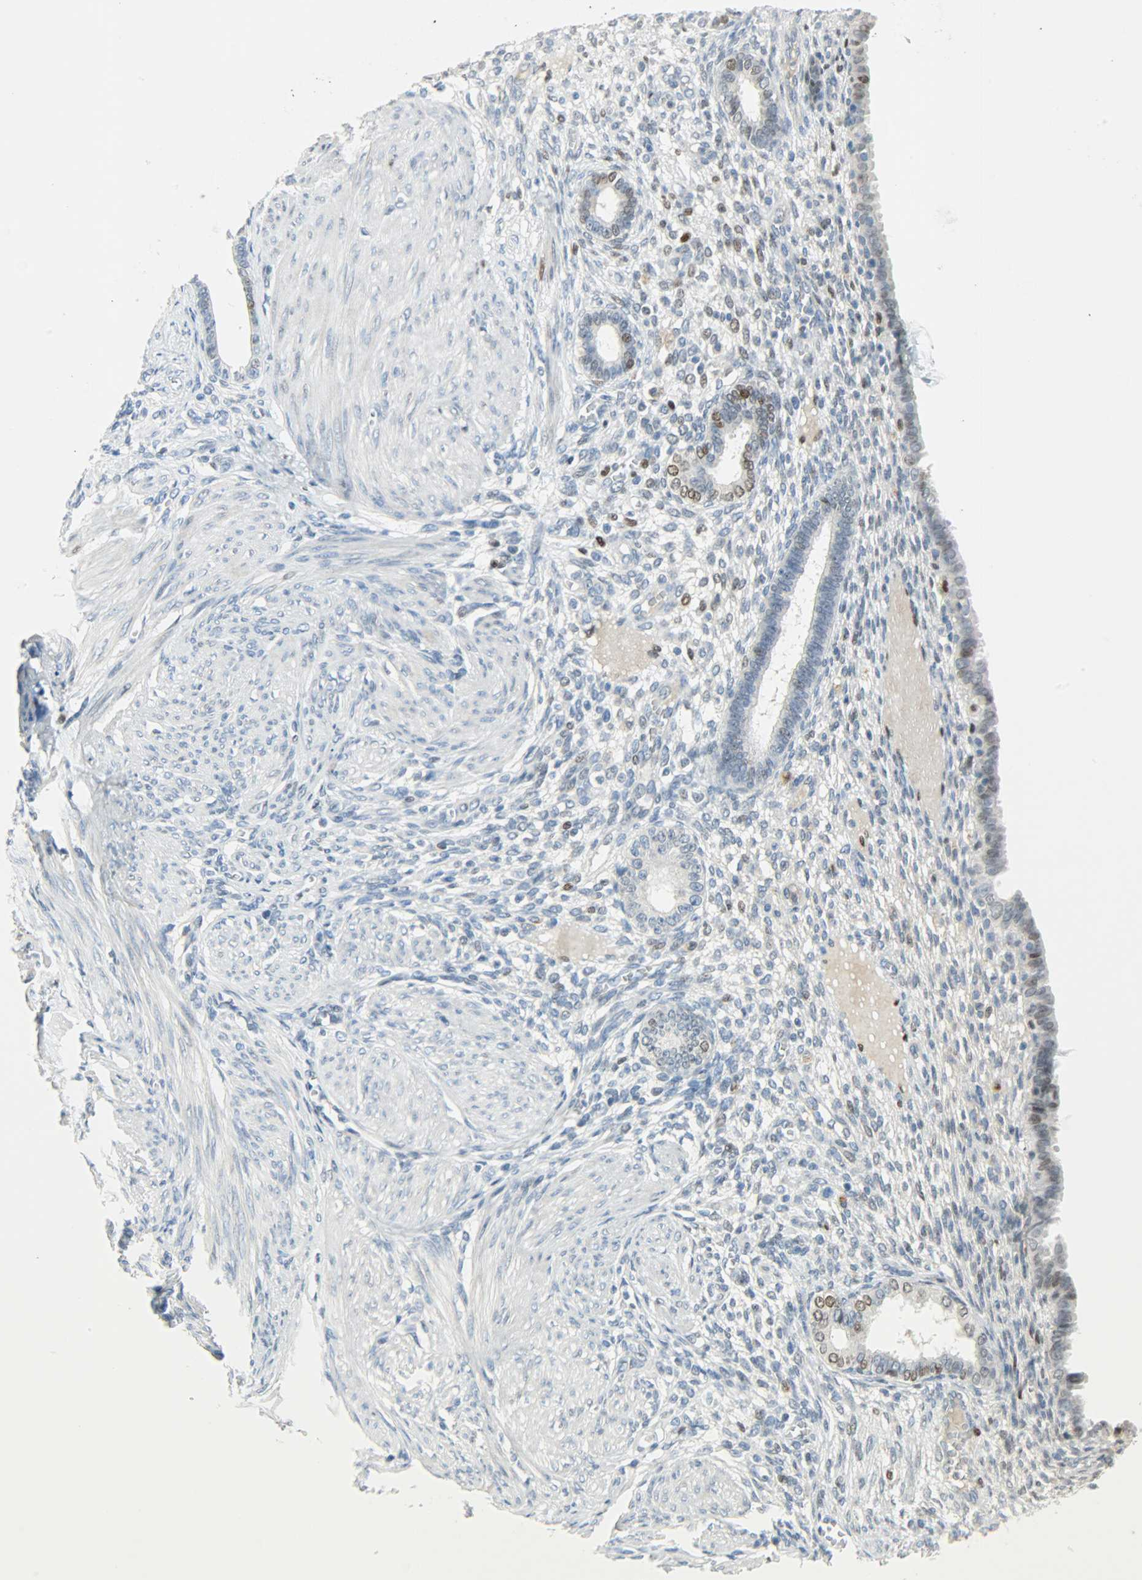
{"staining": {"intensity": "moderate", "quantity": "<25%", "location": "nuclear"}, "tissue": "endometrium", "cell_type": "Cells in endometrial stroma", "image_type": "normal", "snomed": [{"axis": "morphology", "description": "Normal tissue, NOS"}, {"axis": "topography", "description": "Endometrium"}], "caption": "This histopathology image shows immunohistochemistry (IHC) staining of benign endometrium, with low moderate nuclear staining in about <25% of cells in endometrial stroma.", "gene": "JUNB", "patient": {"sex": "female", "age": 72}}